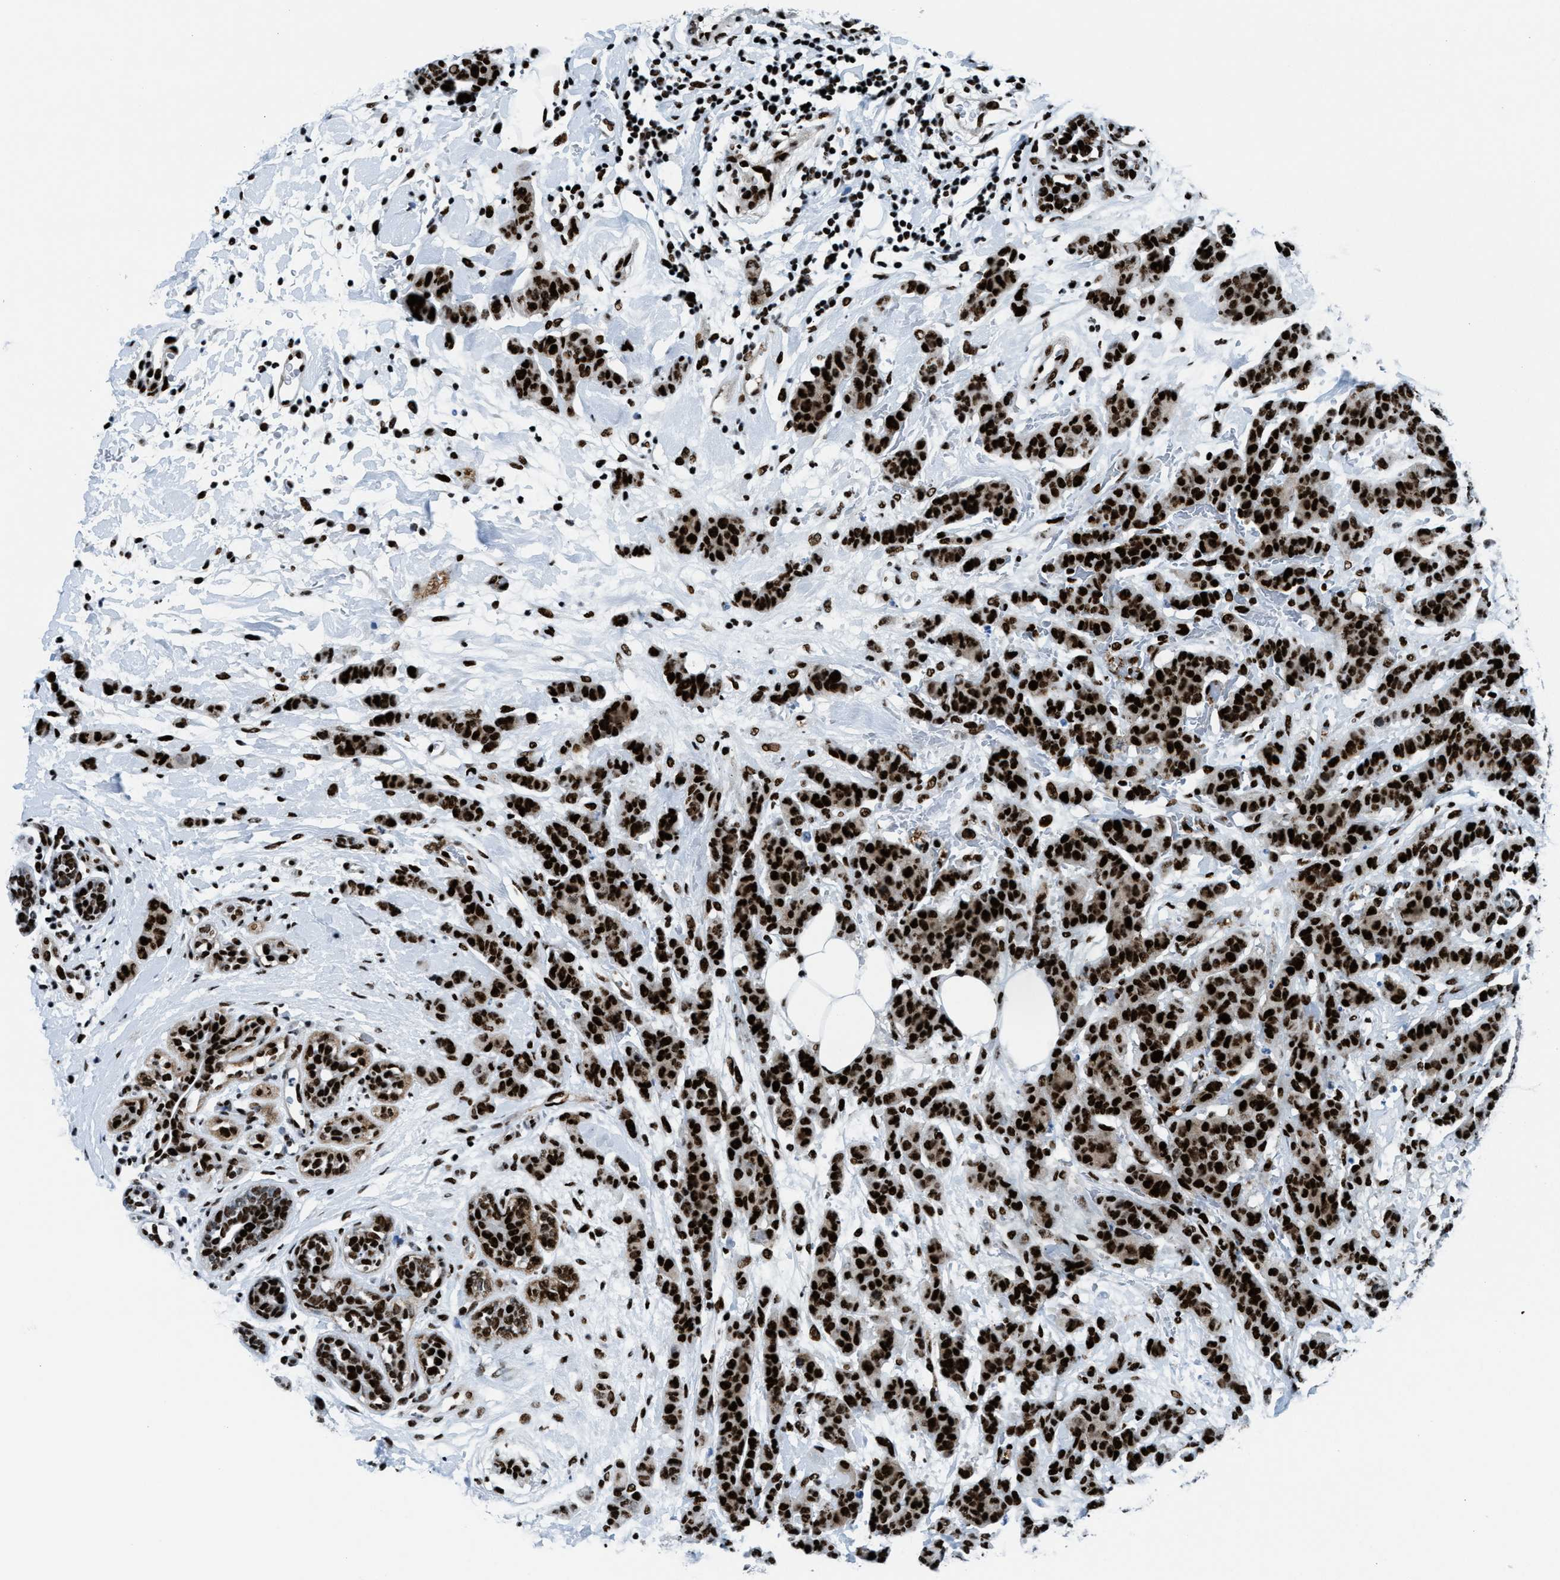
{"staining": {"intensity": "strong", "quantity": ">75%", "location": "nuclear"}, "tissue": "breast cancer", "cell_type": "Tumor cells", "image_type": "cancer", "snomed": [{"axis": "morphology", "description": "Normal tissue, NOS"}, {"axis": "morphology", "description": "Duct carcinoma"}, {"axis": "topography", "description": "Breast"}], "caption": "There is high levels of strong nuclear staining in tumor cells of breast cancer, as demonstrated by immunohistochemical staining (brown color).", "gene": "NONO", "patient": {"sex": "female", "age": 40}}